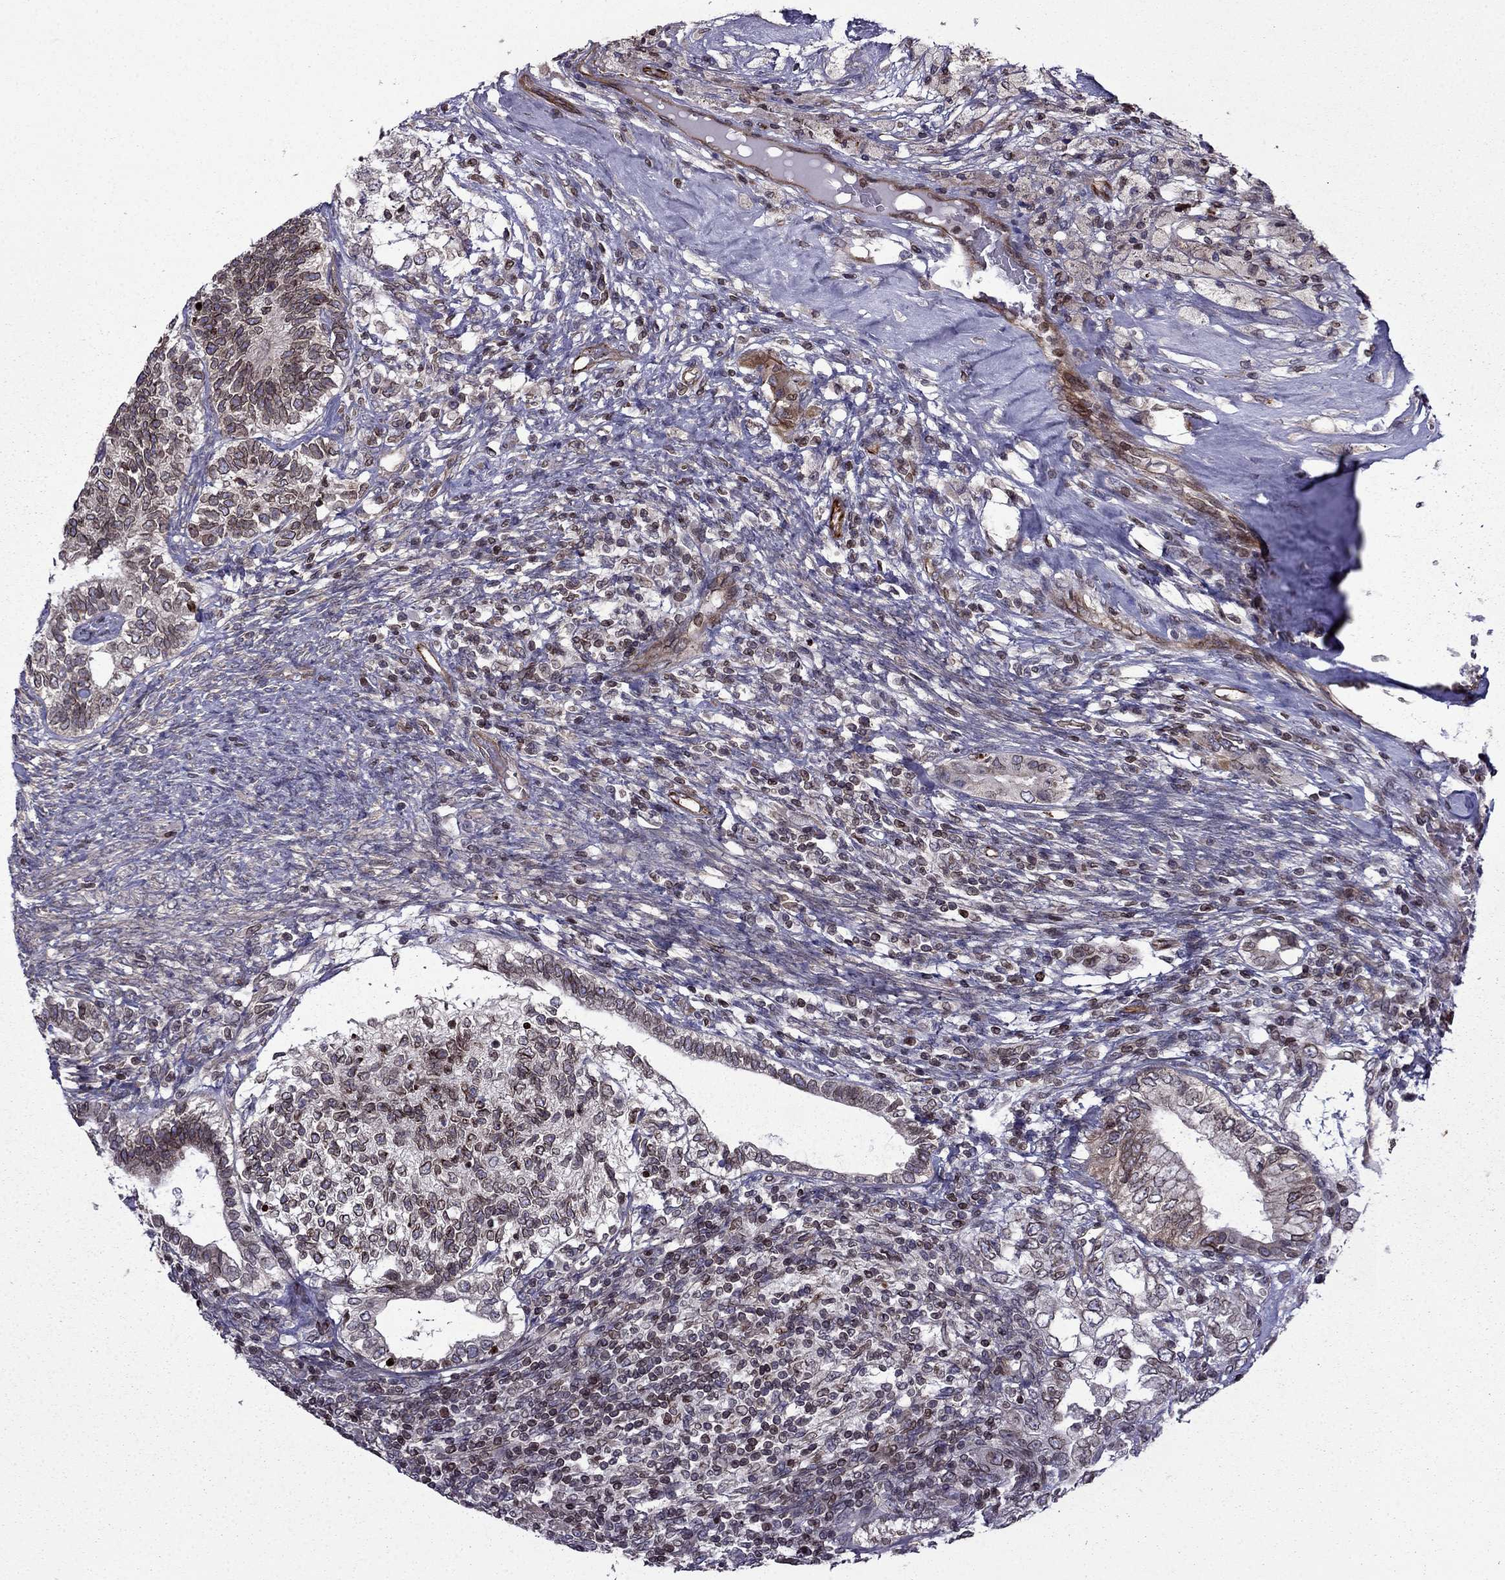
{"staining": {"intensity": "weak", "quantity": "<25%", "location": "cytoplasmic/membranous"}, "tissue": "testis cancer", "cell_type": "Tumor cells", "image_type": "cancer", "snomed": [{"axis": "morphology", "description": "Seminoma, NOS"}, {"axis": "morphology", "description": "Carcinoma, Embryonal, NOS"}, {"axis": "topography", "description": "Testis"}], "caption": "This is a image of immunohistochemistry staining of testis cancer (seminoma), which shows no expression in tumor cells.", "gene": "CDC42BPA", "patient": {"sex": "male", "age": 41}}